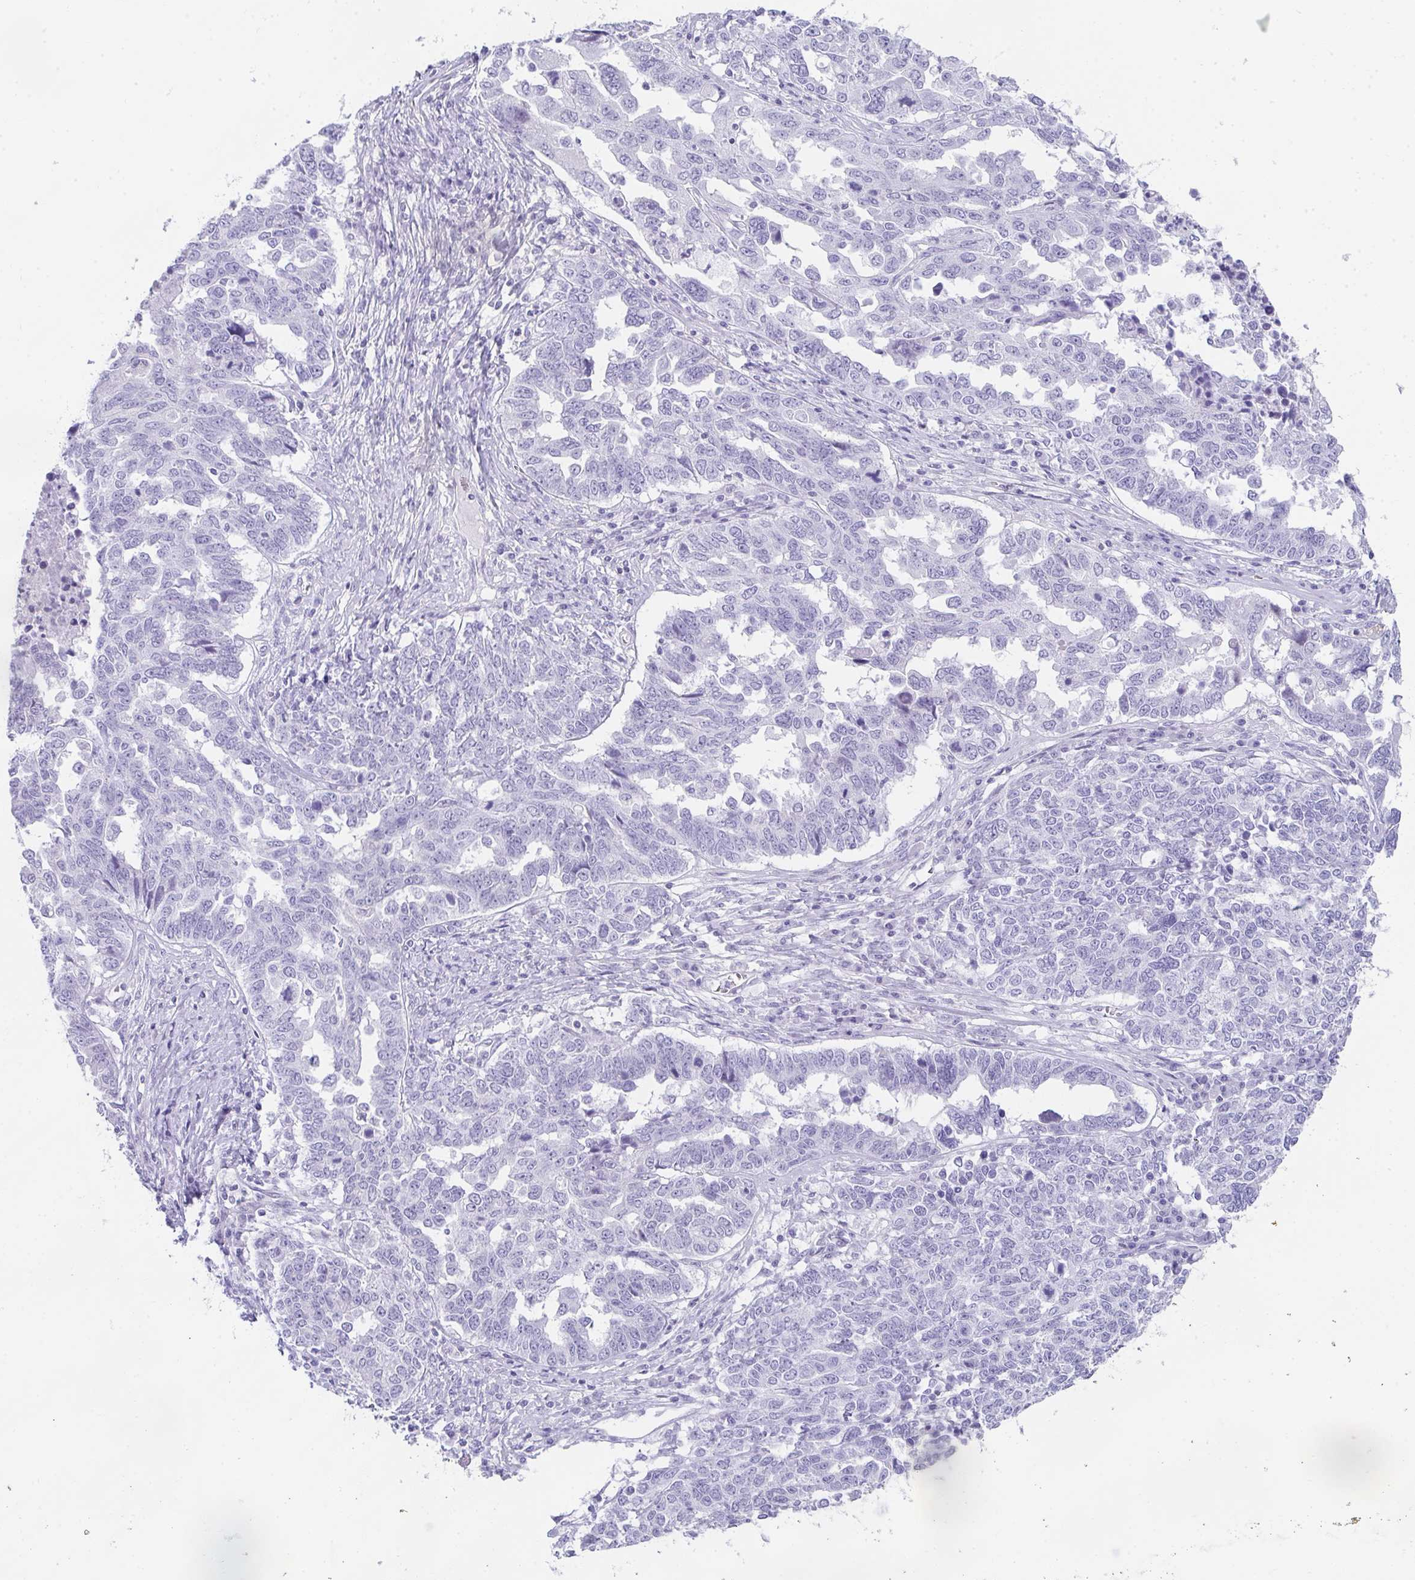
{"staining": {"intensity": "negative", "quantity": "none", "location": "none"}, "tissue": "ovarian cancer", "cell_type": "Tumor cells", "image_type": "cancer", "snomed": [{"axis": "morphology", "description": "Carcinoma, endometroid"}, {"axis": "topography", "description": "Ovary"}], "caption": "Immunohistochemistry image of neoplastic tissue: human ovarian cancer stained with DAB (3,3'-diaminobenzidine) demonstrates no significant protein staining in tumor cells.", "gene": "RLF", "patient": {"sex": "female", "age": 62}}